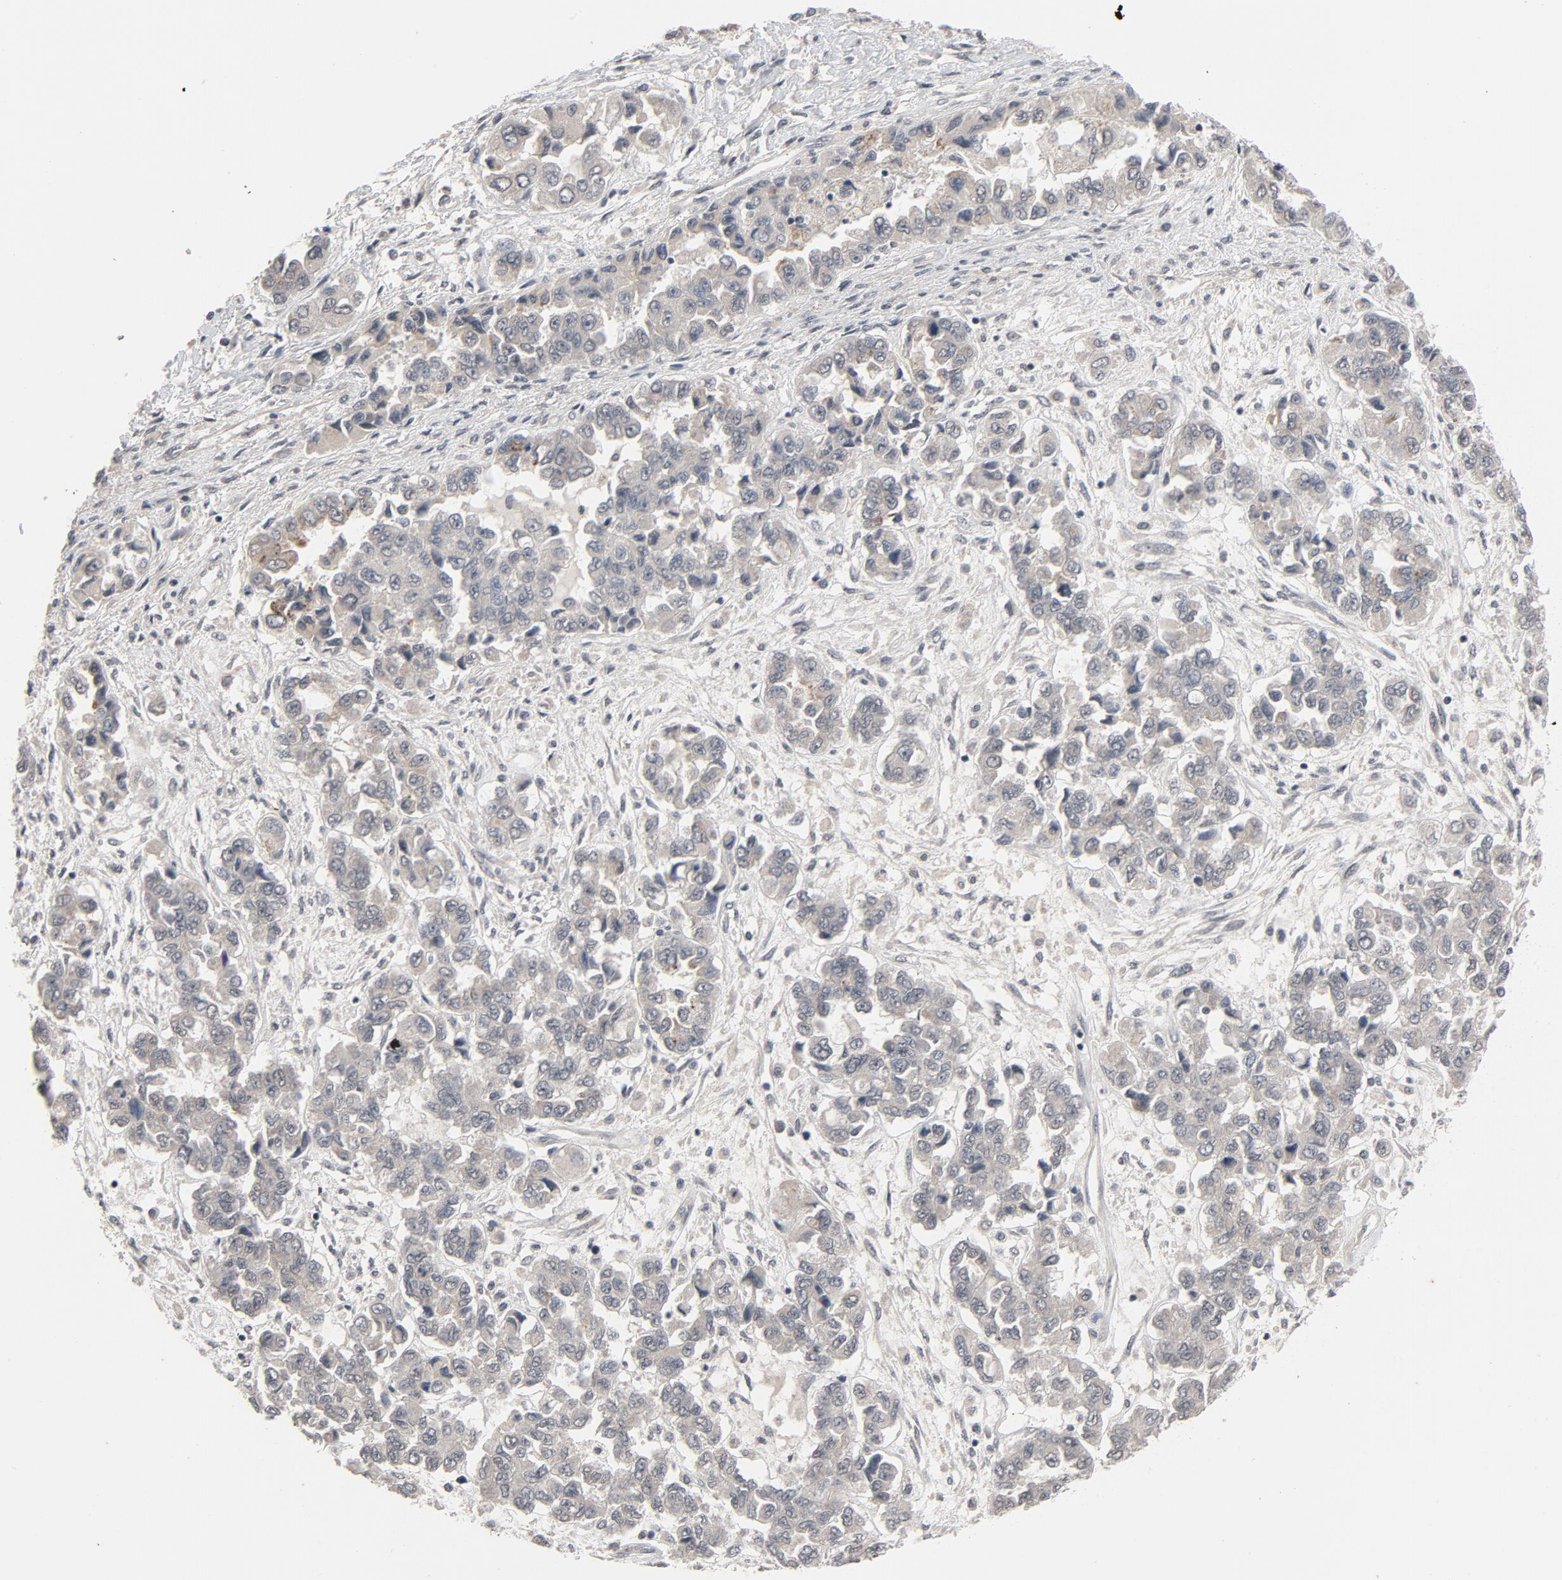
{"staining": {"intensity": "weak", "quantity": ">75%", "location": "cytoplasmic/membranous"}, "tissue": "ovarian cancer", "cell_type": "Tumor cells", "image_type": "cancer", "snomed": [{"axis": "morphology", "description": "Cystadenocarcinoma, serous, NOS"}, {"axis": "topography", "description": "Ovary"}], "caption": "A histopathology image of human serous cystadenocarcinoma (ovarian) stained for a protein displays weak cytoplasmic/membranous brown staining in tumor cells.", "gene": "MT3", "patient": {"sex": "female", "age": 84}}